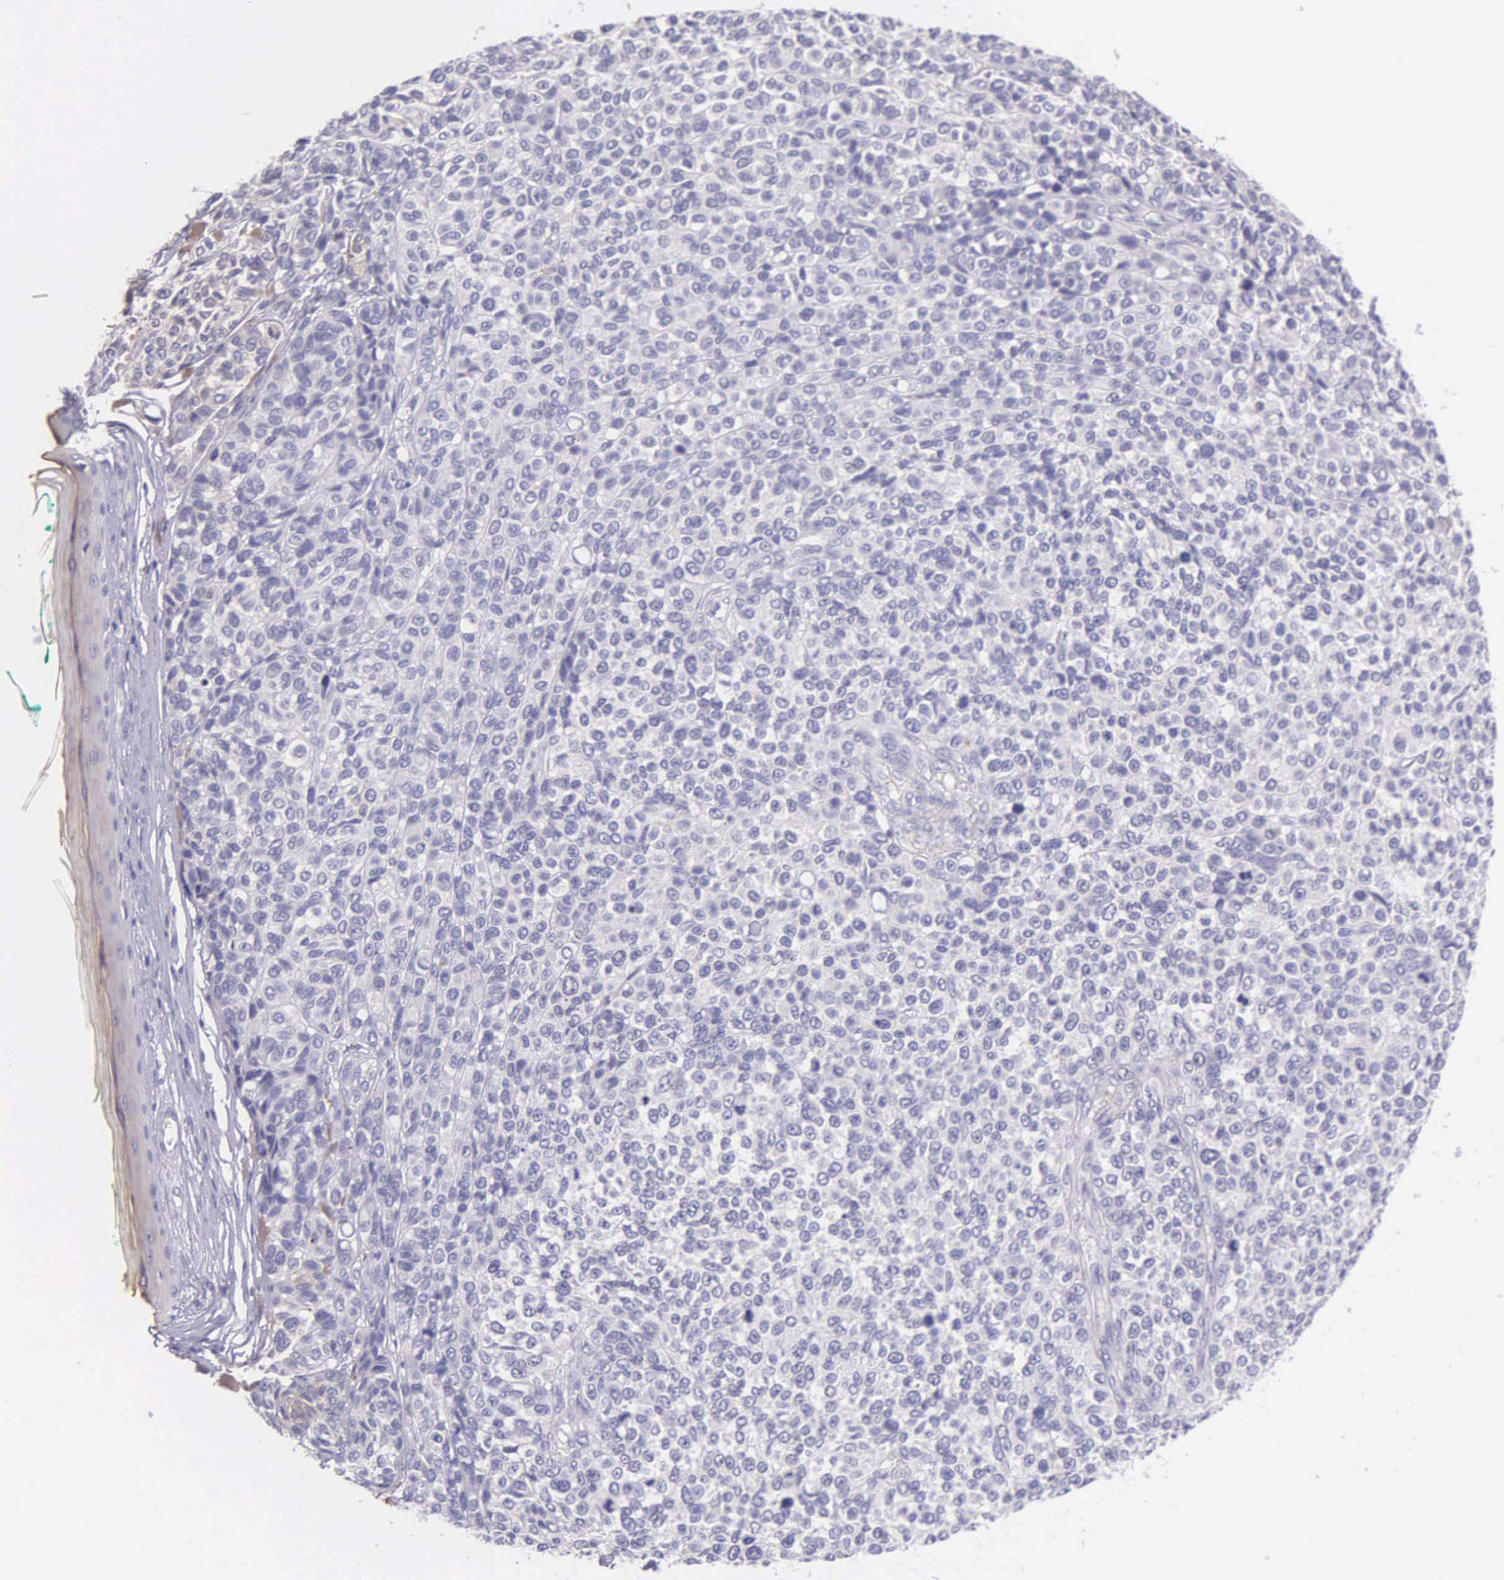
{"staining": {"intensity": "negative", "quantity": "none", "location": "none"}, "tissue": "melanoma", "cell_type": "Tumor cells", "image_type": "cancer", "snomed": [{"axis": "morphology", "description": "Malignant melanoma, NOS"}, {"axis": "topography", "description": "Skin"}], "caption": "An image of human melanoma is negative for staining in tumor cells. (Immunohistochemistry (ihc), brightfield microscopy, high magnification).", "gene": "THSD7A", "patient": {"sex": "female", "age": 85}}